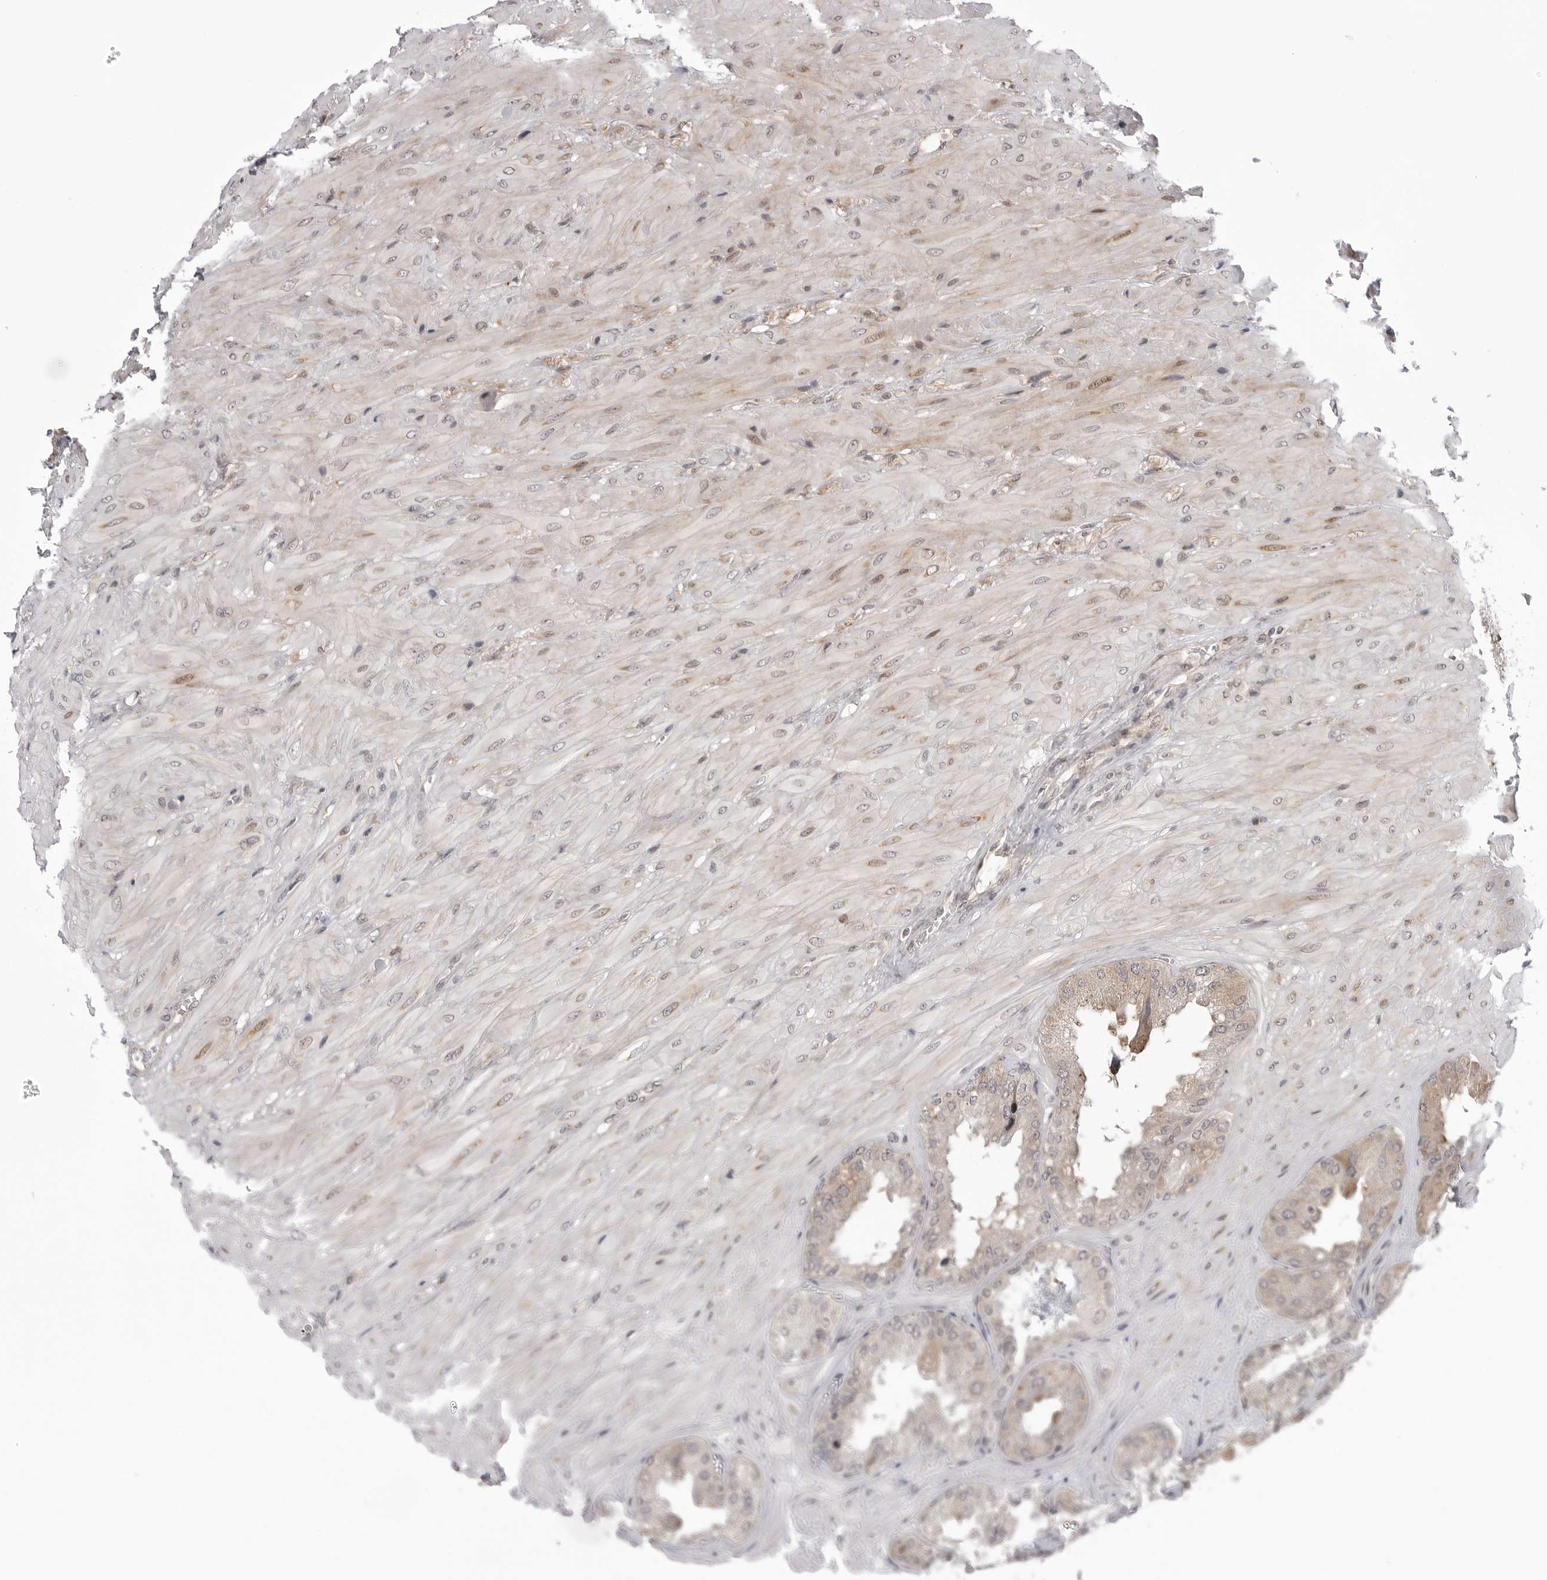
{"staining": {"intensity": "weak", "quantity": ">75%", "location": "cytoplasmic/membranous"}, "tissue": "seminal vesicle", "cell_type": "Glandular cells", "image_type": "normal", "snomed": [{"axis": "morphology", "description": "Normal tissue, NOS"}, {"axis": "topography", "description": "Prostate"}, {"axis": "topography", "description": "Seminal veicle"}], "caption": "A low amount of weak cytoplasmic/membranous expression is present in about >75% of glandular cells in unremarkable seminal vesicle. The protein is shown in brown color, while the nuclei are stained blue.", "gene": "PTK2B", "patient": {"sex": "male", "age": 51}}